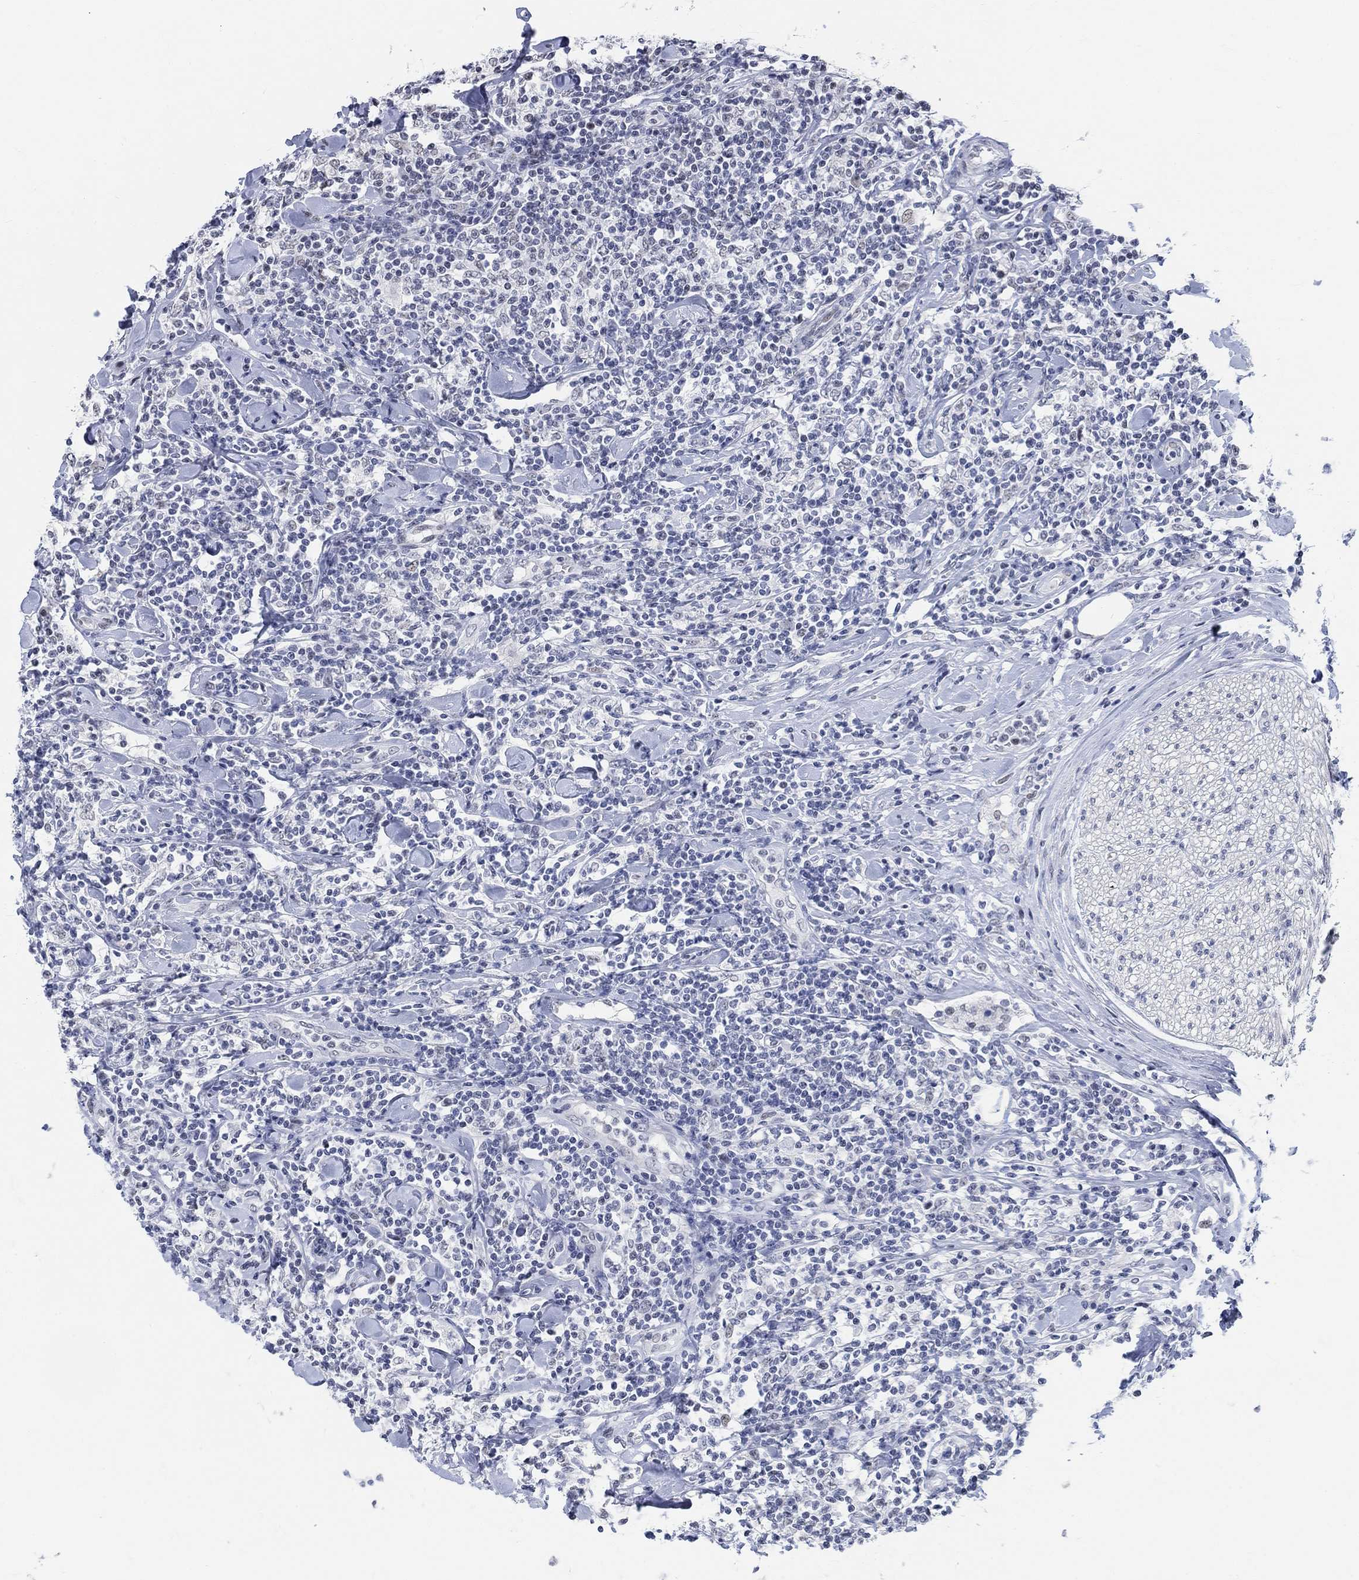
{"staining": {"intensity": "negative", "quantity": "none", "location": "none"}, "tissue": "lymphoma", "cell_type": "Tumor cells", "image_type": "cancer", "snomed": [{"axis": "morphology", "description": "Malignant lymphoma, non-Hodgkin's type, High grade"}, {"axis": "topography", "description": "Lymph node"}], "caption": "Immunohistochemistry (IHC) of human lymphoma shows no staining in tumor cells. (DAB IHC with hematoxylin counter stain).", "gene": "KCNH8", "patient": {"sex": "female", "age": 84}}